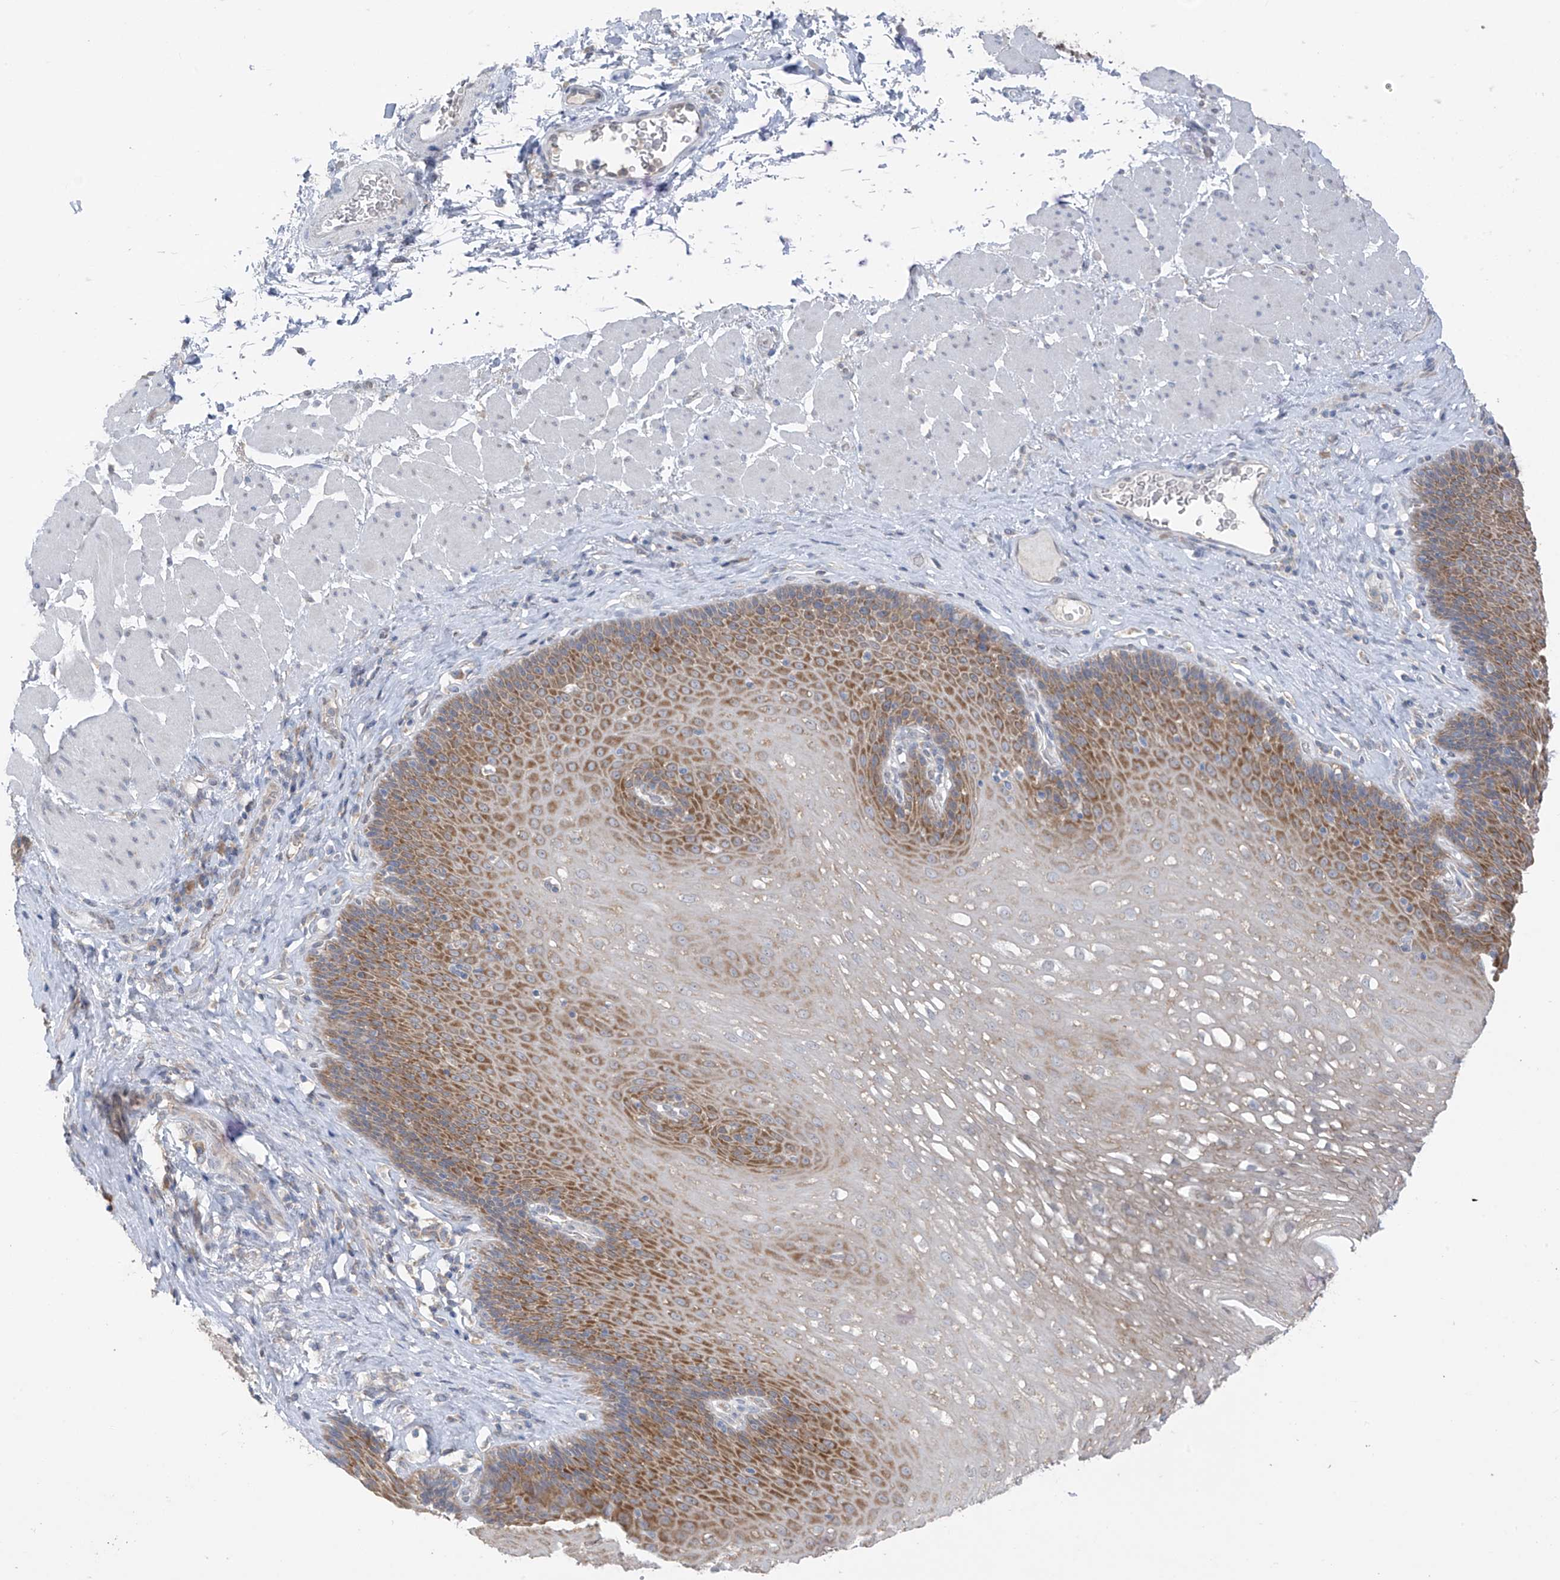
{"staining": {"intensity": "moderate", "quantity": "25%-75%", "location": "cytoplasmic/membranous"}, "tissue": "esophagus", "cell_type": "Squamous epithelial cells", "image_type": "normal", "snomed": [{"axis": "morphology", "description": "Normal tissue, NOS"}, {"axis": "topography", "description": "Esophagus"}], "caption": "Esophagus stained with immunohistochemistry (IHC) exhibits moderate cytoplasmic/membranous staining in approximately 25%-75% of squamous epithelial cells.", "gene": "RPL4", "patient": {"sex": "female", "age": 66}}